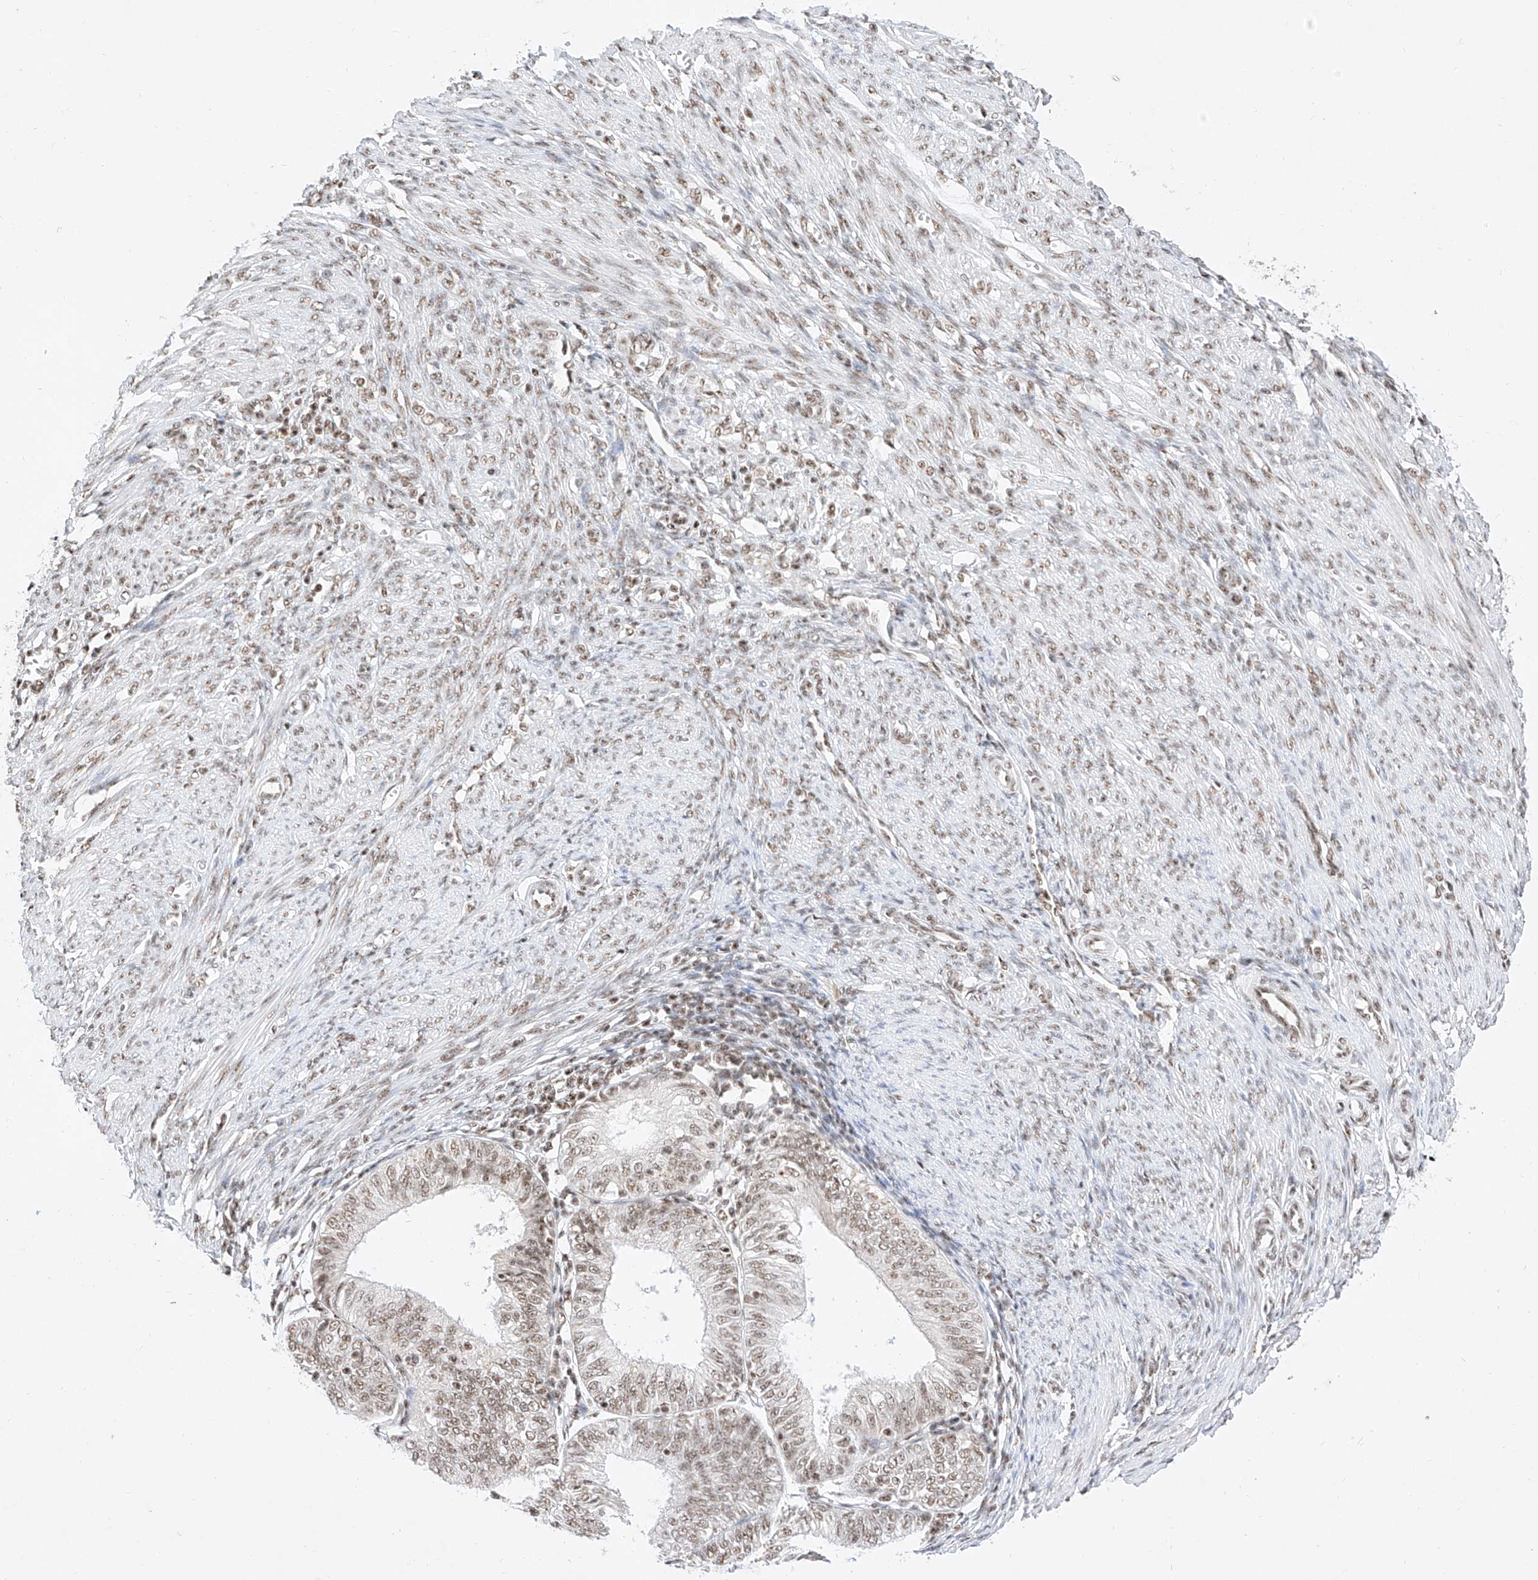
{"staining": {"intensity": "weak", "quantity": "25%-75%", "location": "nuclear"}, "tissue": "endometrial cancer", "cell_type": "Tumor cells", "image_type": "cancer", "snomed": [{"axis": "morphology", "description": "Adenocarcinoma, NOS"}, {"axis": "topography", "description": "Endometrium"}], "caption": "High-power microscopy captured an immunohistochemistry histopathology image of endometrial cancer (adenocarcinoma), revealing weak nuclear staining in about 25%-75% of tumor cells.", "gene": "NRF1", "patient": {"sex": "female", "age": 51}}